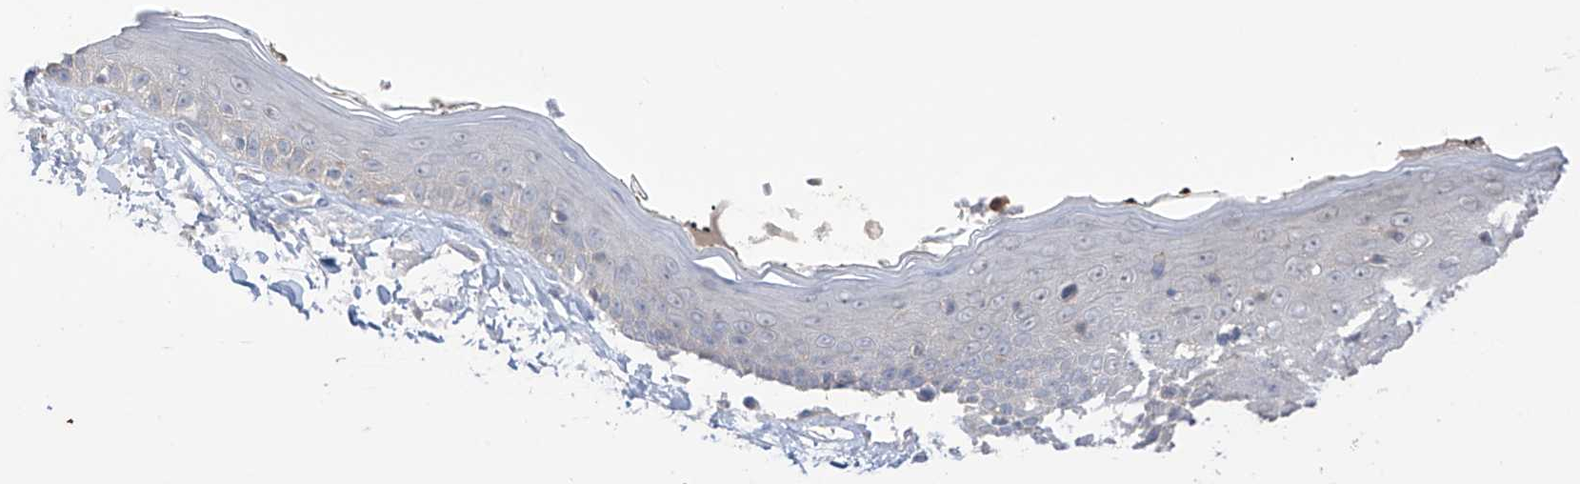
{"staining": {"intensity": "negative", "quantity": "none", "location": "none"}, "tissue": "skin", "cell_type": "Fibroblasts", "image_type": "normal", "snomed": [{"axis": "morphology", "description": "Normal tissue, NOS"}, {"axis": "topography", "description": "Skin"}, {"axis": "topography", "description": "Skeletal muscle"}], "caption": "Skin stained for a protein using immunohistochemistry displays no positivity fibroblasts.", "gene": "TRMU", "patient": {"sex": "male", "age": 83}}